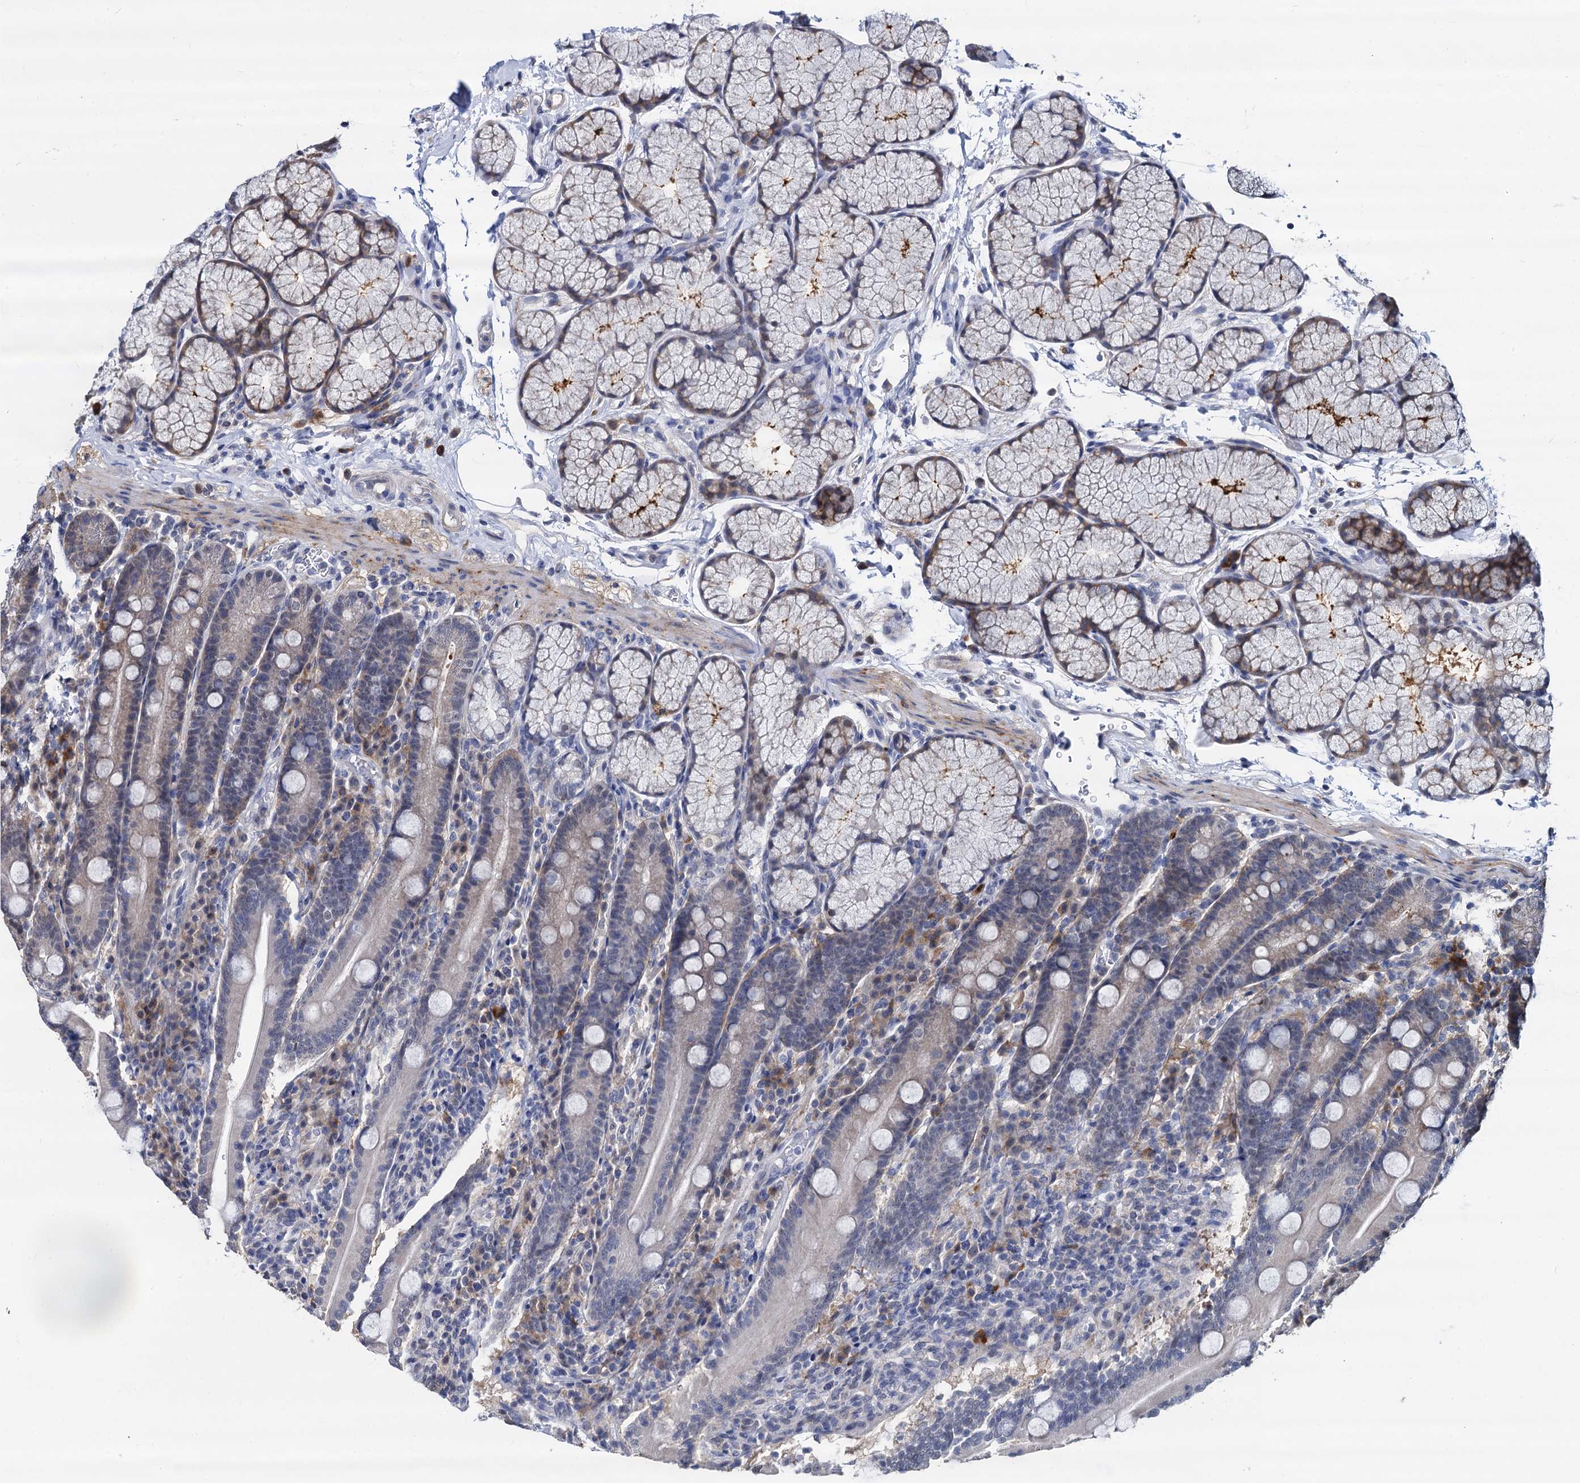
{"staining": {"intensity": "negative", "quantity": "none", "location": "none"}, "tissue": "duodenum", "cell_type": "Glandular cells", "image_type": "normal", "snomed": [{"axis": "morphology", "description": "Normal tissue, NOS"}, {"axis": "topography", "description": "Duodenum"}], "caption": "An immunohistochemistry image of normal duodenum is shown. There is no staining in glandular cells of duodenum.", "gene": "PSMD4", "patient": {"sex": "male", "age": 35}}